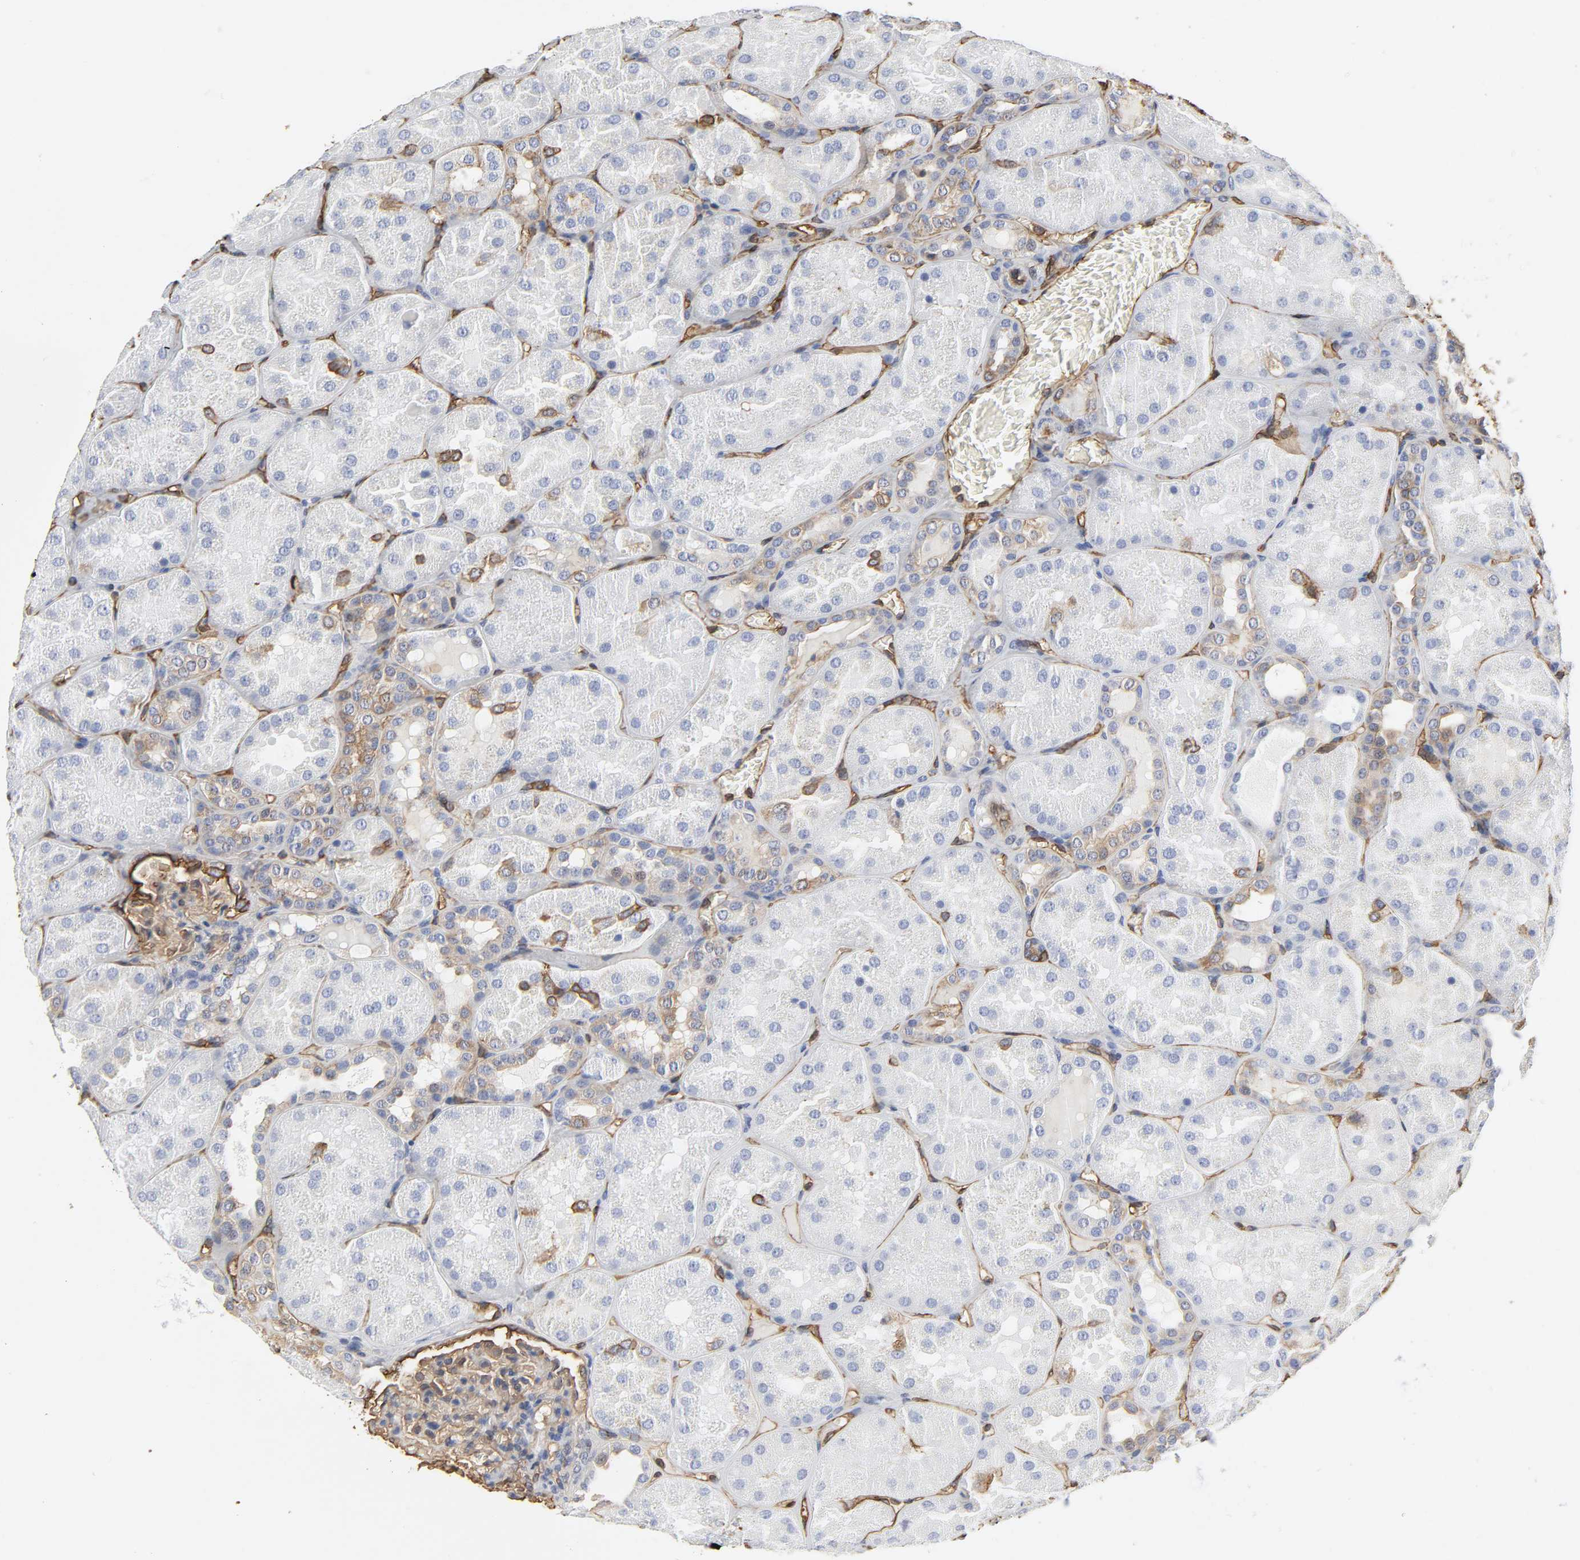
{"staining": {"intensity": "moderate", "quantity": ">75%", "location": "cytoplasmic/membranous"}, "tissue": "kidney", "cell_type": "Cells in glomeruli", "image_type": "normal", "snomed": [{"axis": "morphology", "description": "Normal tissue, NOS"}, {"axis": "topography", "description": "Kidney"}], "caption": "High-magnification brightfield microscopy of unremarkable kidney stained with DAB (brown) and counterstained with hematoxylin (blue). cells in glomeruli exhibit moderate cytoplasmic/membranous expression is present in approximately>75% of cells.", "gene": "ANXA2", "patient": {"sex": "male", "age": 28}}